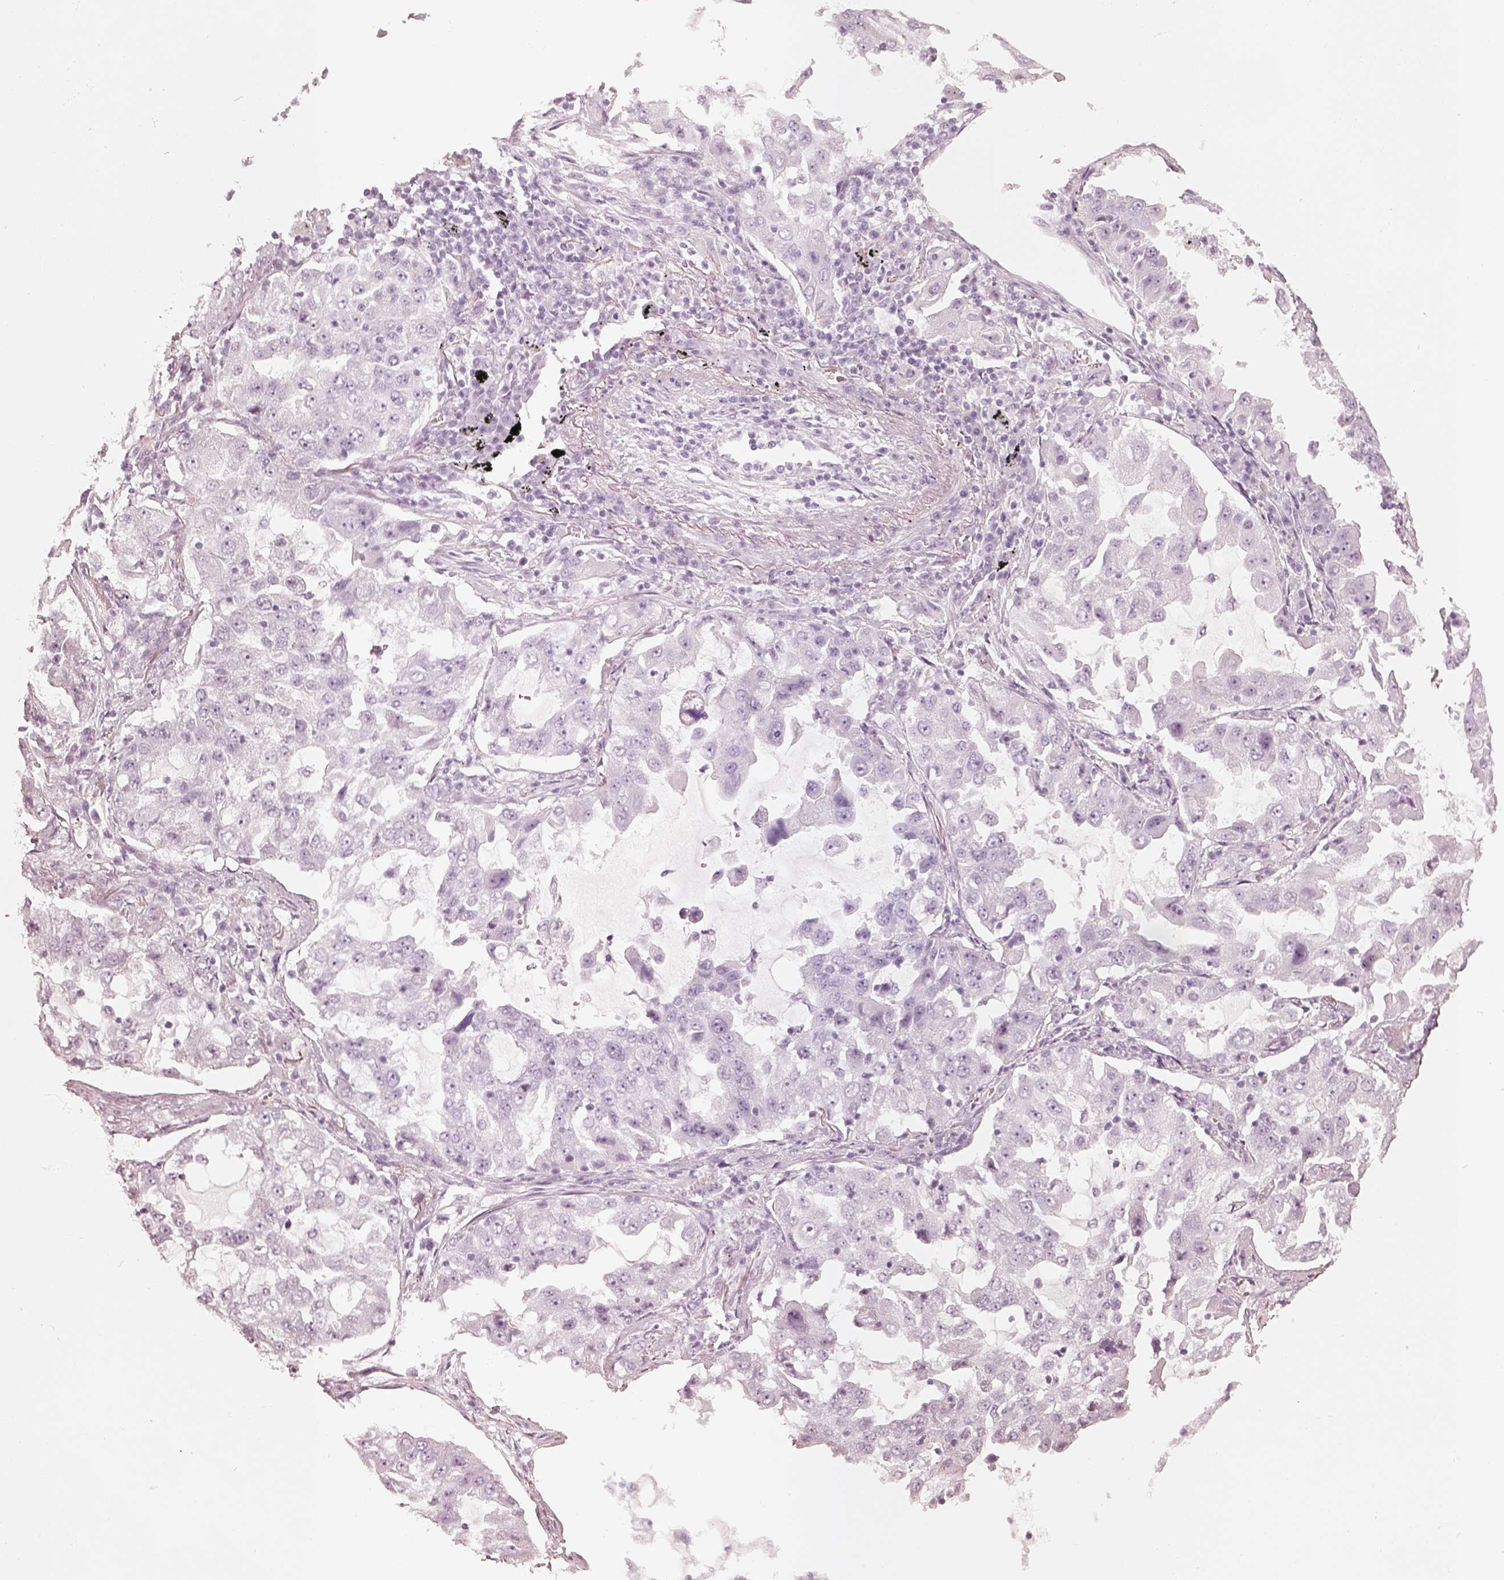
{"staining": {"intensity": "negative", "quantity": "none", "location": "none"}, "tissue": "lung cancer", "cell_type": "Tumor cells", "image_type": "cancer", "snomed": [{"axis": "morphology", "description": "Adenocarcinoma, NOS"}, {"axis": "topography", "description": "Lung"}], "caption": "Immunohistochemistry histopathology image of lung cancer stained for a protein (brown), which displays no staining in tumor cells.", "gene": "KRT72", "patient": {"sex": "female", "age": 61}}